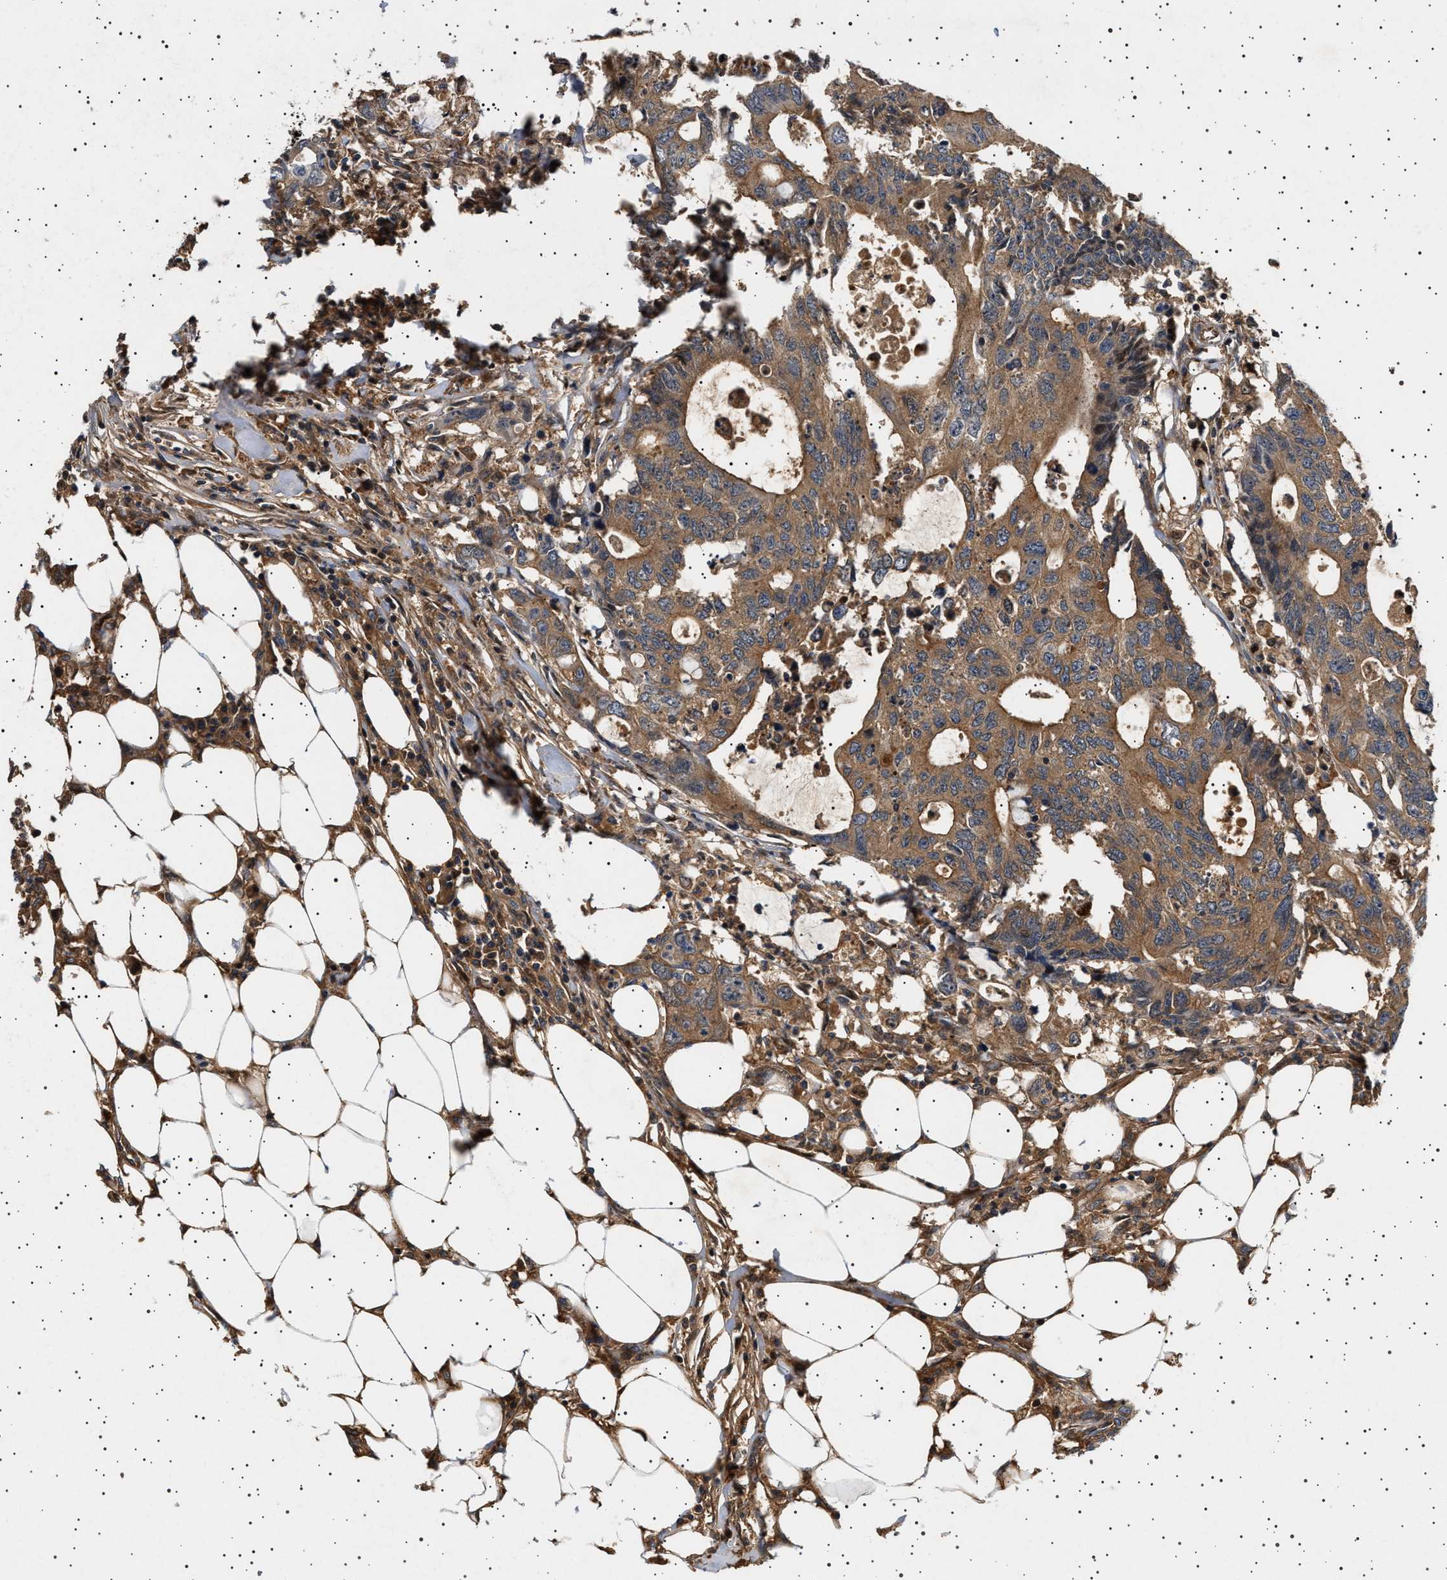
{"staining": {"intensity": "moderate", "quantity": ">75%", "location": "cytoplasmic/membranous"}, "tissue": "colorectal cancer", "cell_type": "Tumor cells", "image_type": "cancer", "snomed": [{"axis": "morphology", "description": "Adenocarcinoma, NOS"}, {"axis": "topography", "description": "Colon"}], "caption": "There is medium levels of moderate cytoplasmic/membranous staining in tumor cells of adenocarcinoma (colorectal), as demonstrated by immunohistochemical staining (brown color).", "gene": "FICD", "patient": {"sex": "male", "age": 71}}